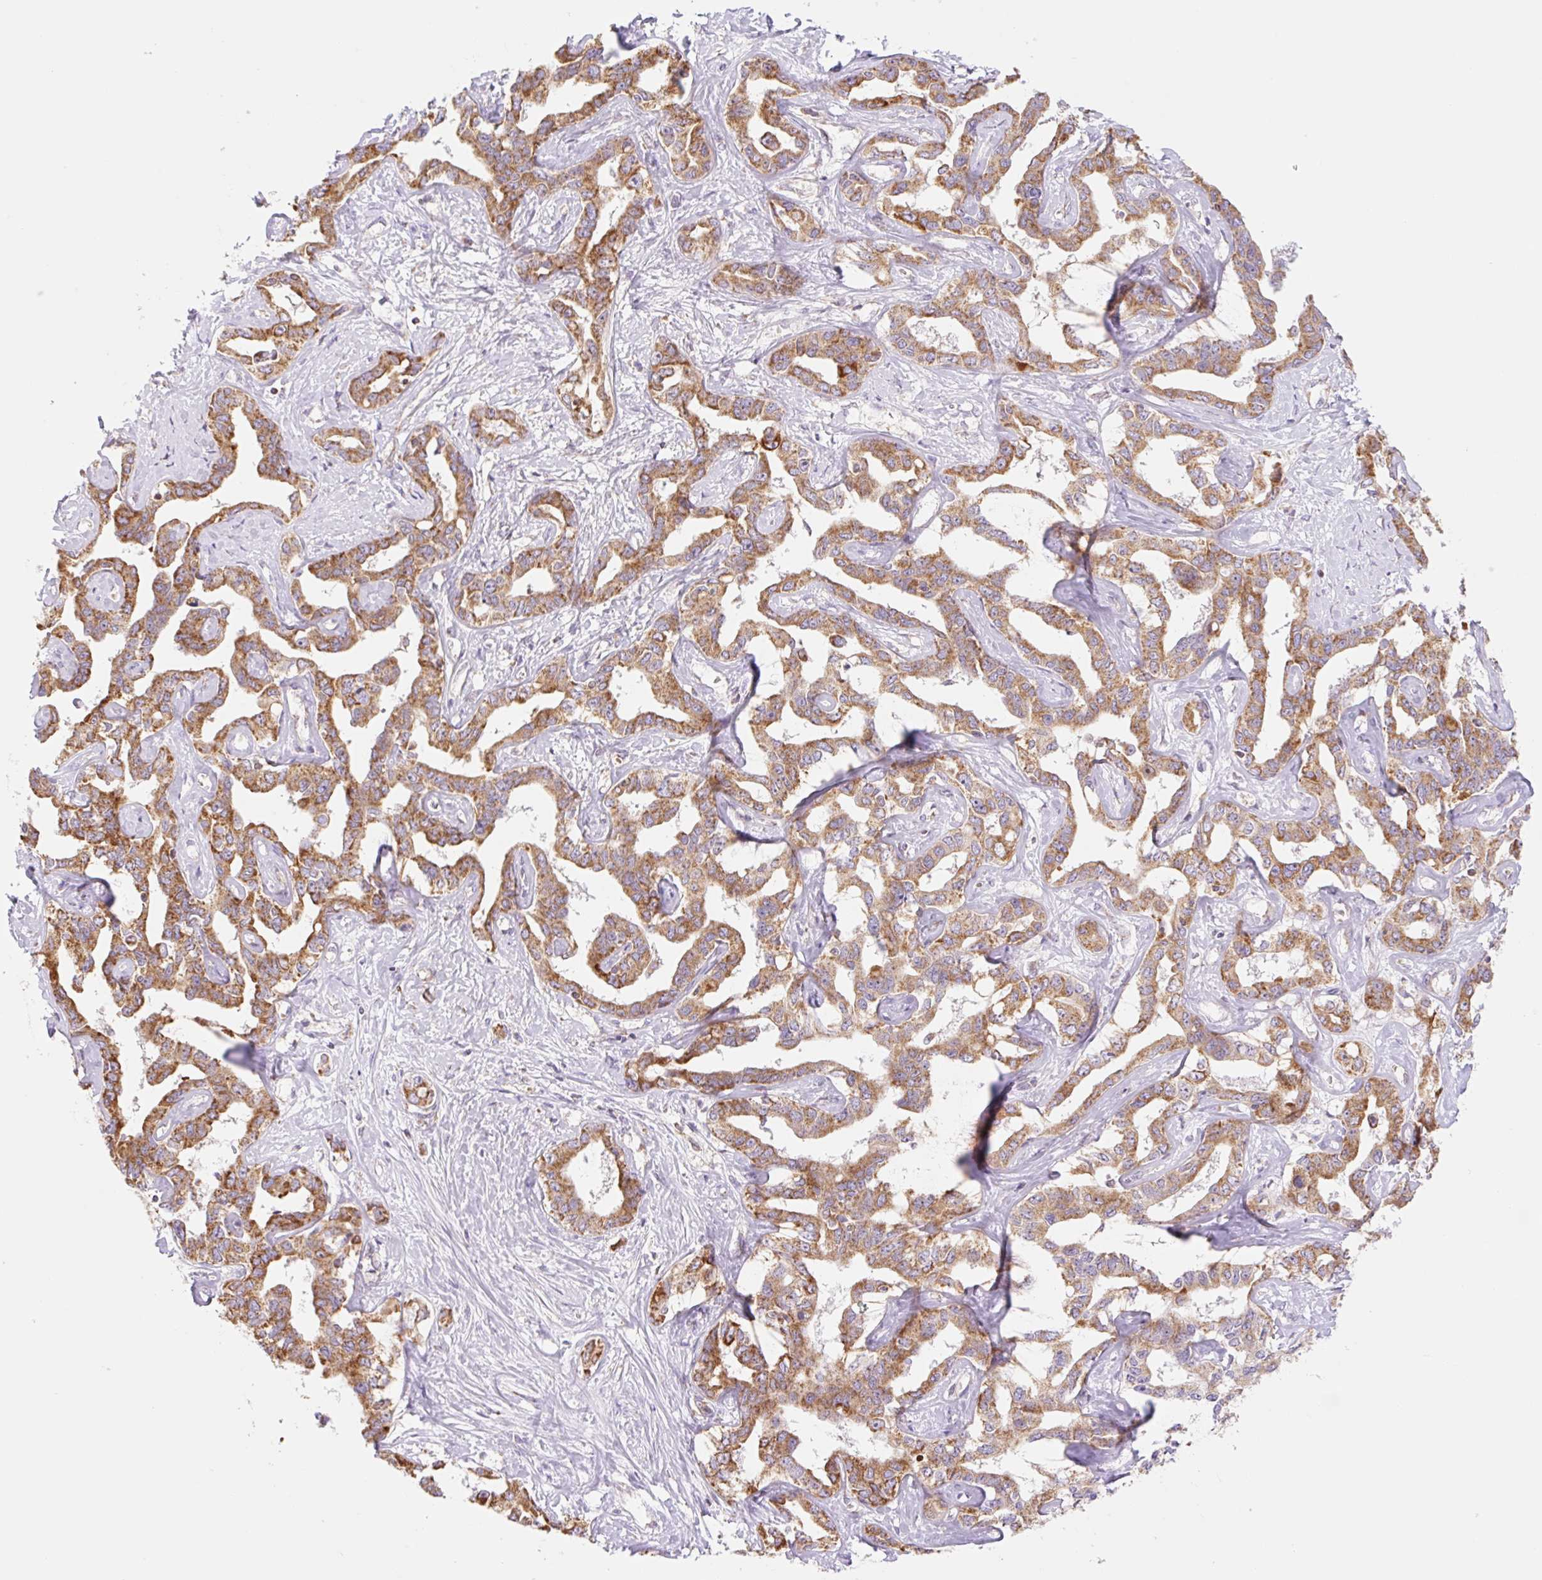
{"staining": {"intensity": "strong", "quantity": ">75%", "location": "cytoplasmic/membranous"}, "tissue": "liver cancer", "cell_type": "Tumor cells", "image_type": "cancer", "snomed": [{"axis": "morphology", "description": "Cholangiocarcinoma"}, {"axis": "topography", "description": "Liver"}], "caption": "A brown stain highlights strong cytoplasmic/membranous expression of a protein in human liver cancer tumor cells. (Stains: DAB (3,3'-diaminobenzidine) in brown, nuclei in blue, Microscopy: brightfield microscopy at high magnification).", "gene": "GOSR2", "patient": {"sex": "male", "age": 59}}